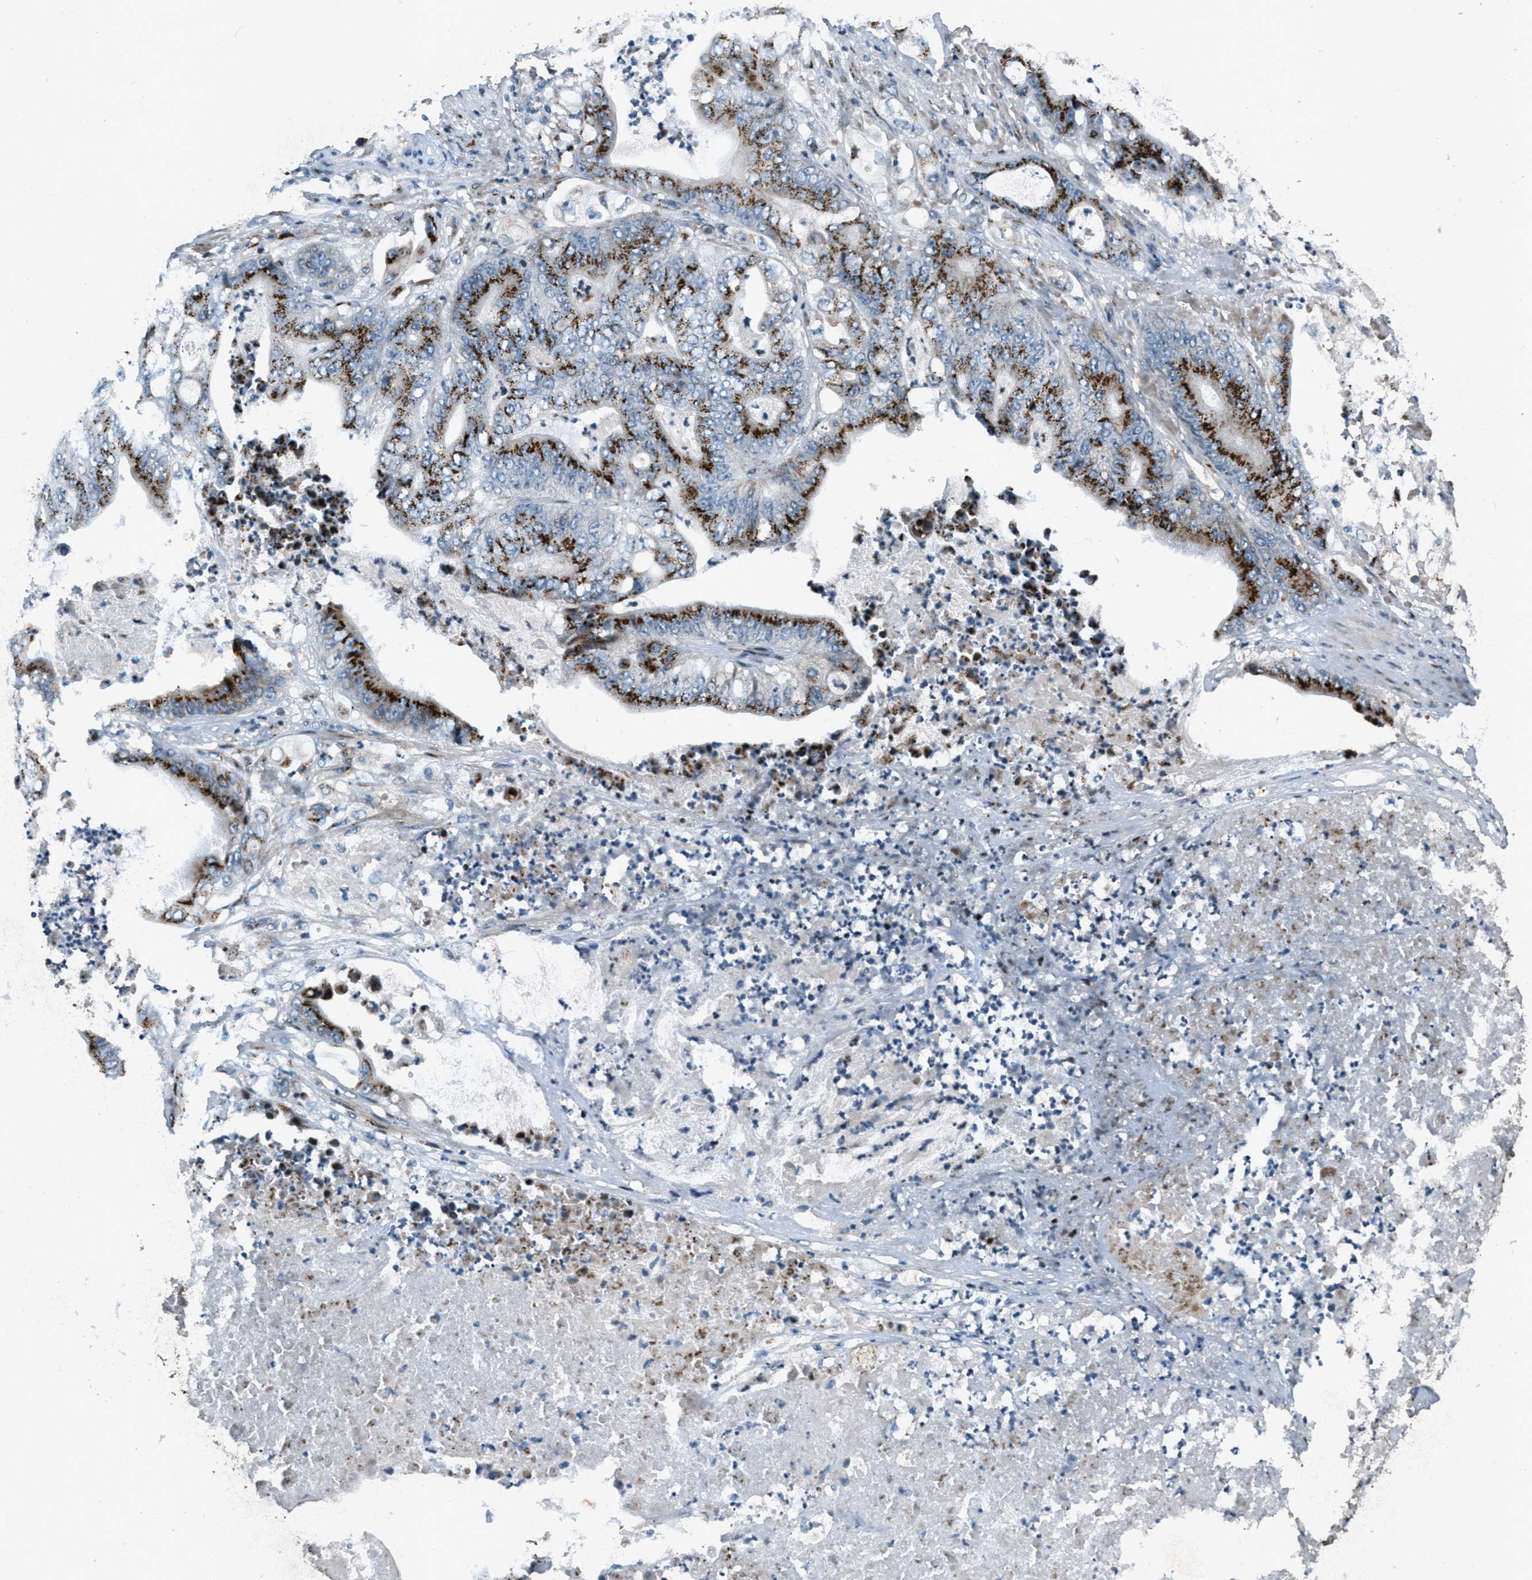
{"staining": {"intensity": "strong", "quantity": ">75%", "location": "cytoplasmic/membranous"}, "tissue": "stomach cancer", "cell_type": "Tumor cells", "image_type": "cancer", "snomed": [{"axis": "morphology", "description": "Adenocarcinoma, NOS"}, {"axis": "topography", "description": "Stomach"}], "caption": "Stomach cancer (adenocarcinoma) was stained to show a protein in brown. There is high levels of strong cytoplasmic/membranous staining in approximately >75% of tumor cells. (IHC, brightfield microscopy, high magnification).", "gene": "GPC6", "patient": {"sex": "female", "age": 73}}